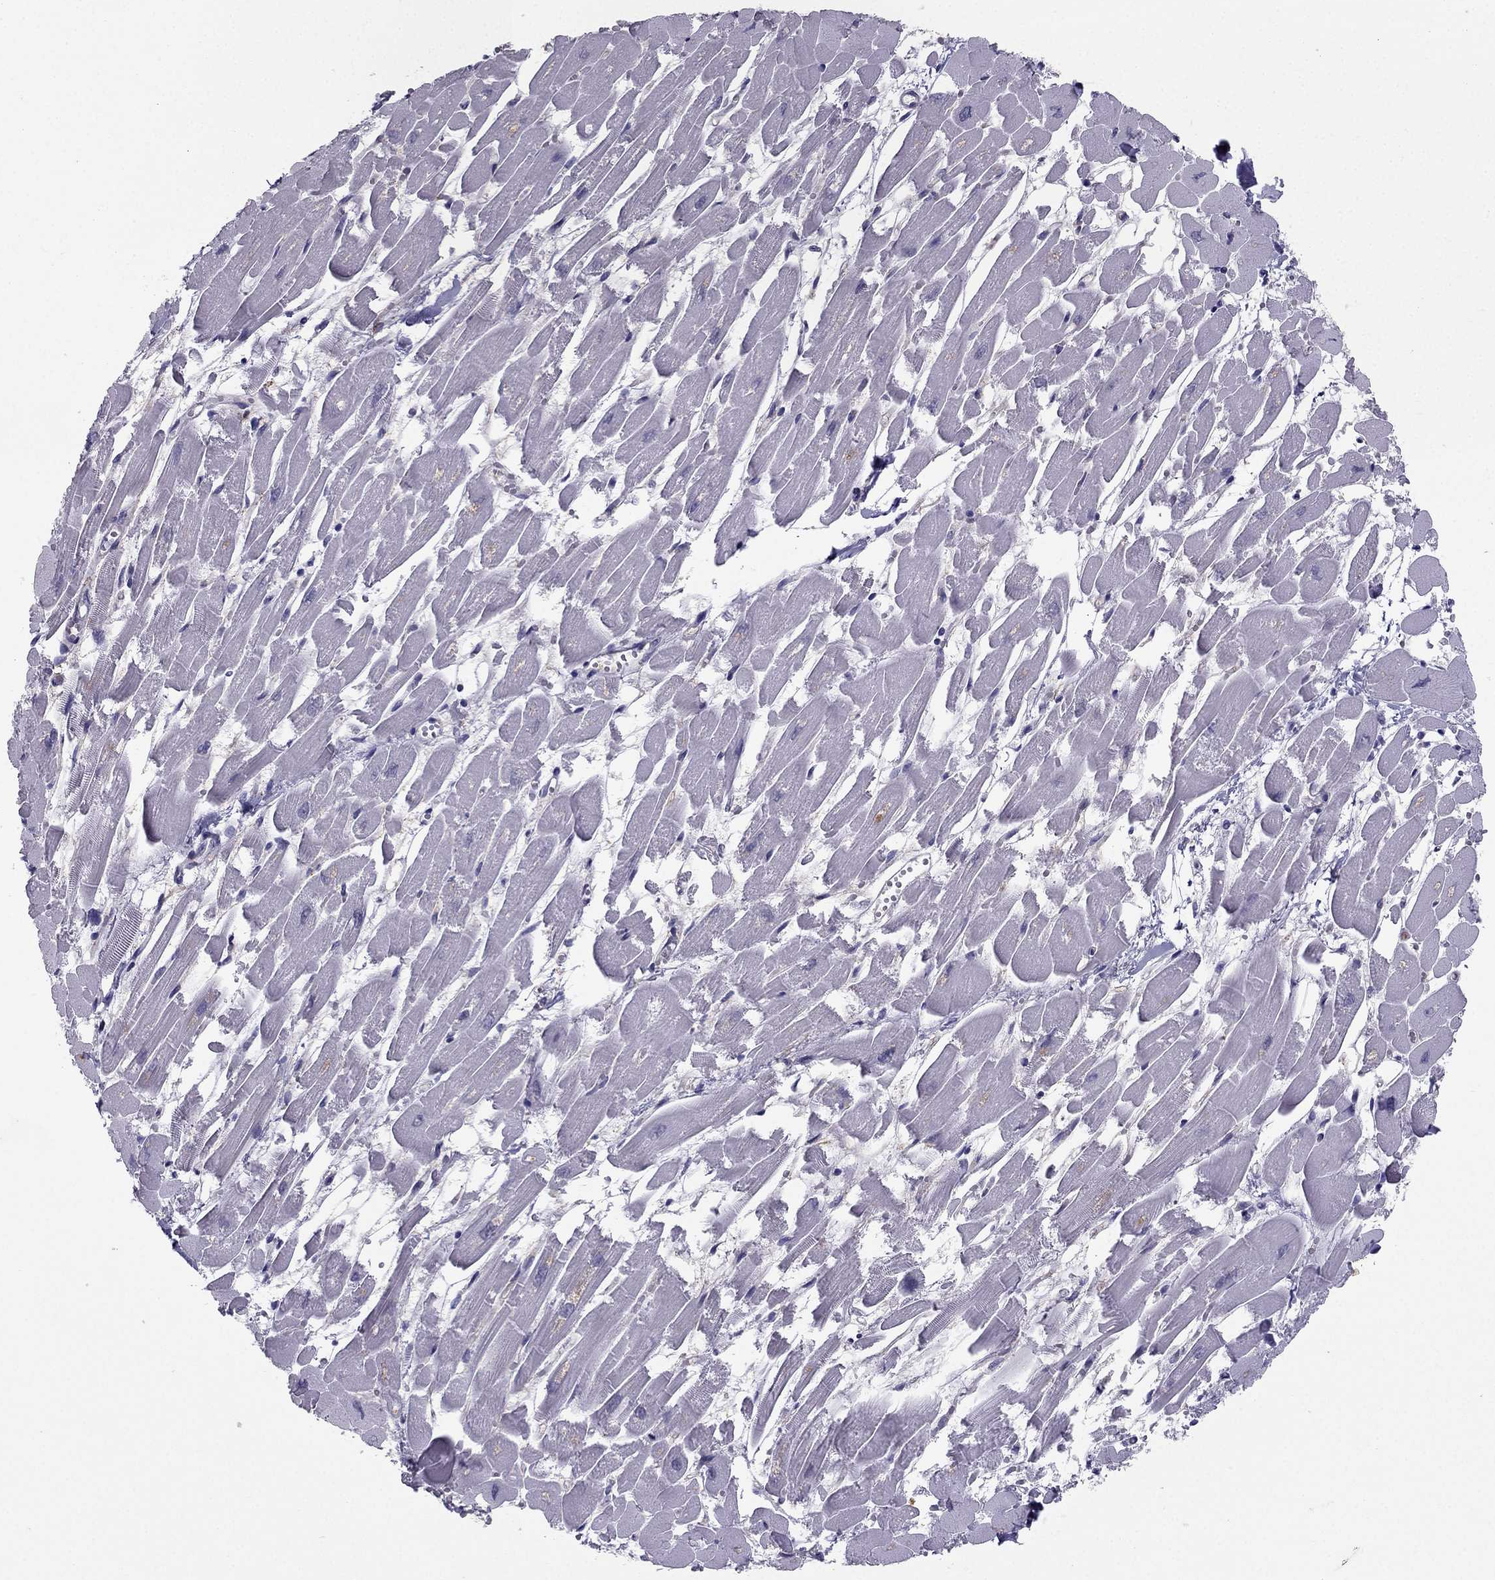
{"staining": {"intensity": "negative", "quantity": "none", "location": "none"}, "tissue": "heart muscle", "cell_type": "Cardiomyocytes", "image_type": "normal", "snomed": [{"axis": "morphology", "description": "Normal tissue, NOS"}, {"axis": "topography", "description": "Heart"}], "caption": "The micrograph demonstrates no staining of cardiomyocytes in normal heart muscle.", "gene": "SYT5", "patient": {"sex": "female", "age": 52}}